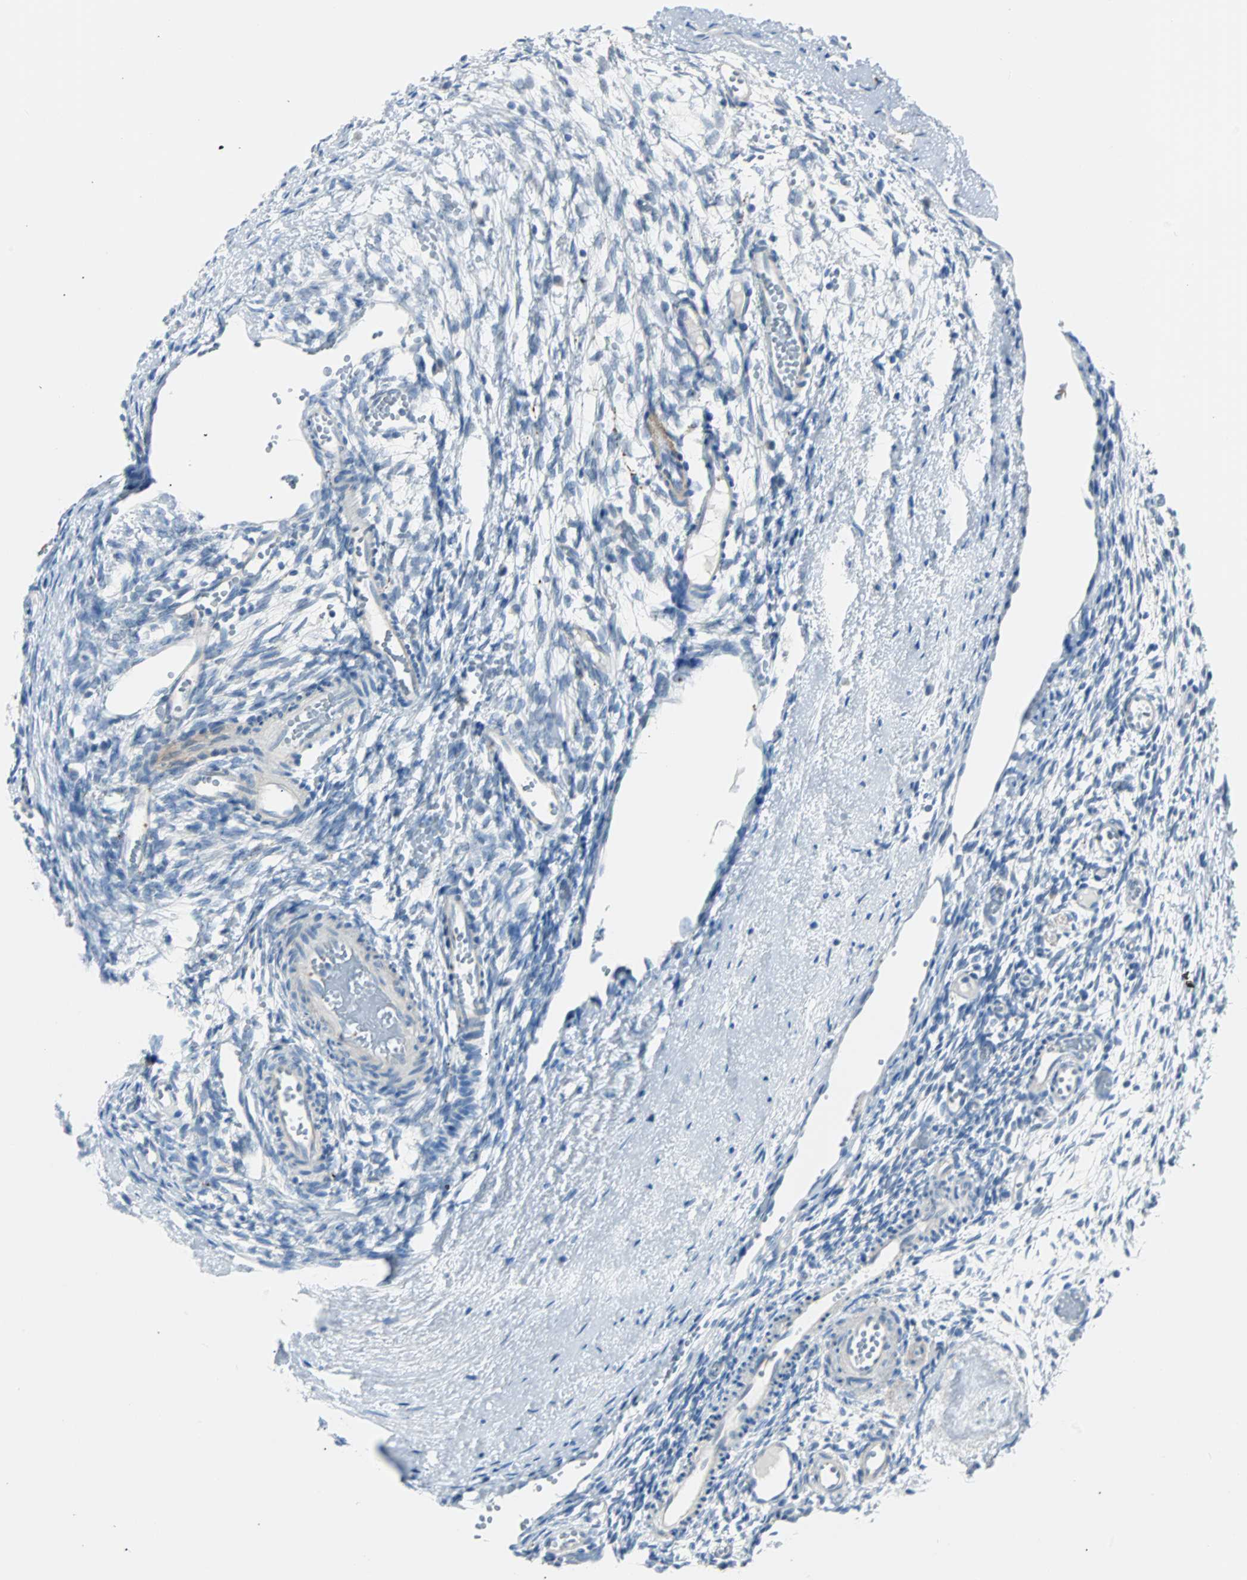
{"staining": {"intensity": "negative", "quantity": "none", "location": "none"}, "tissue": "ovary", "cell_type": "Ovarian stroma cells", "image_type": "normal", "snomed": [{"axis": "morphology", "description": "Normal tissue, NOS"}, {"axis": "topography", "description": "Ovary"}], "caption": "Immunohistochemistry of normal ovary displays no positivity in ovarian stroma cells.", "gene": "RASA1", "patient": {"sex": "female", "age": 35}}